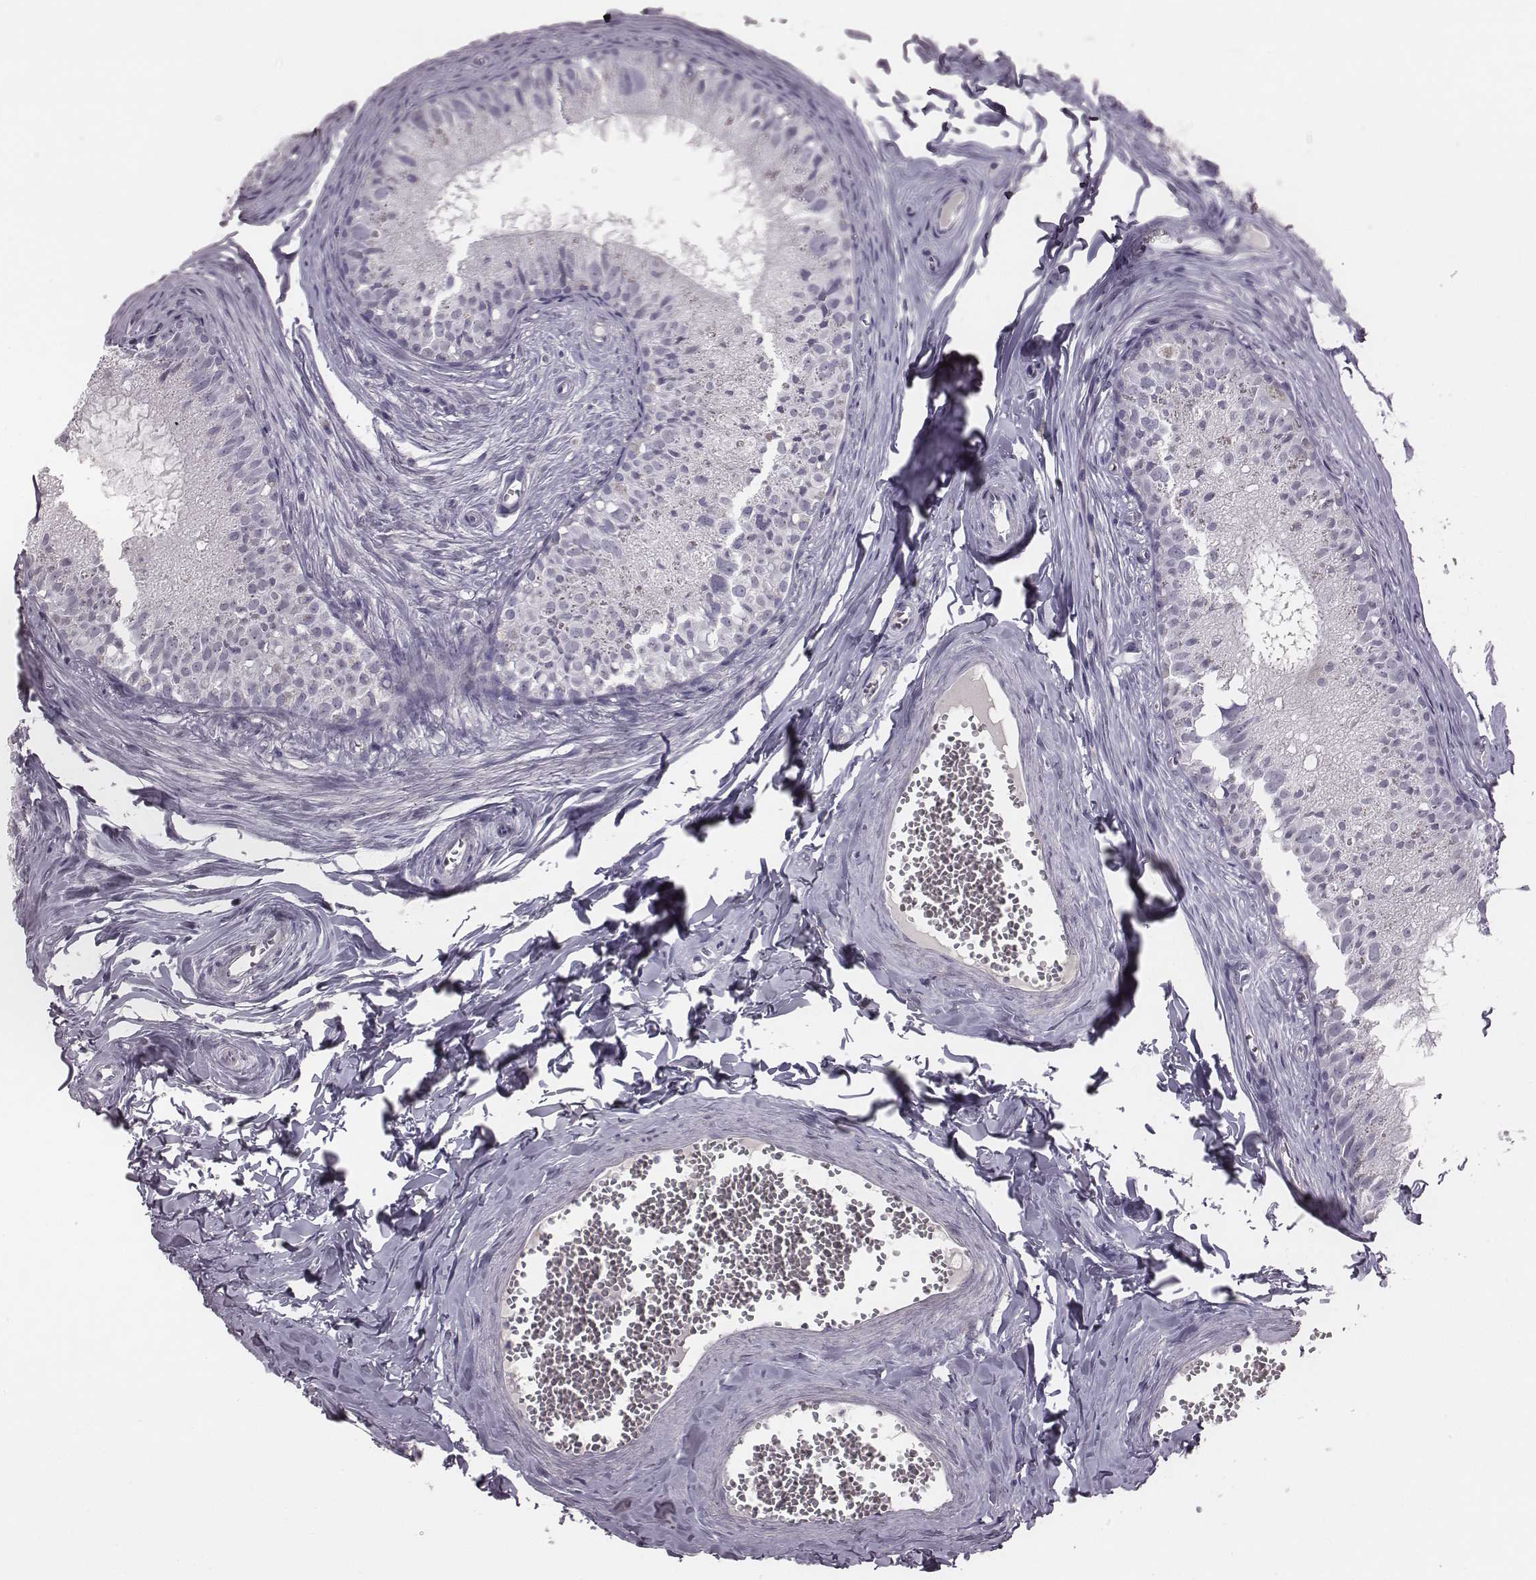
{"staining": {"intensity": "negative", "quantity": "none", "location": "none"}, "tissue": "epididymis", "cell_type": "Glandular cells", "image_type": "normal", "snomed": [{"axis": "morphology", "description": "Normal tissue, NOS"}, {"axis": "topography", "description": "Epididymis"}], "caption": "IHC micrograph of benign epididymis: epididymis stained with DAB (3,3'-diaminobenzidine) shows no significant protein positivity in glandular cells.", "gene": "ENSG00000284762", "patient": {"sex": "male", "age": 45}}